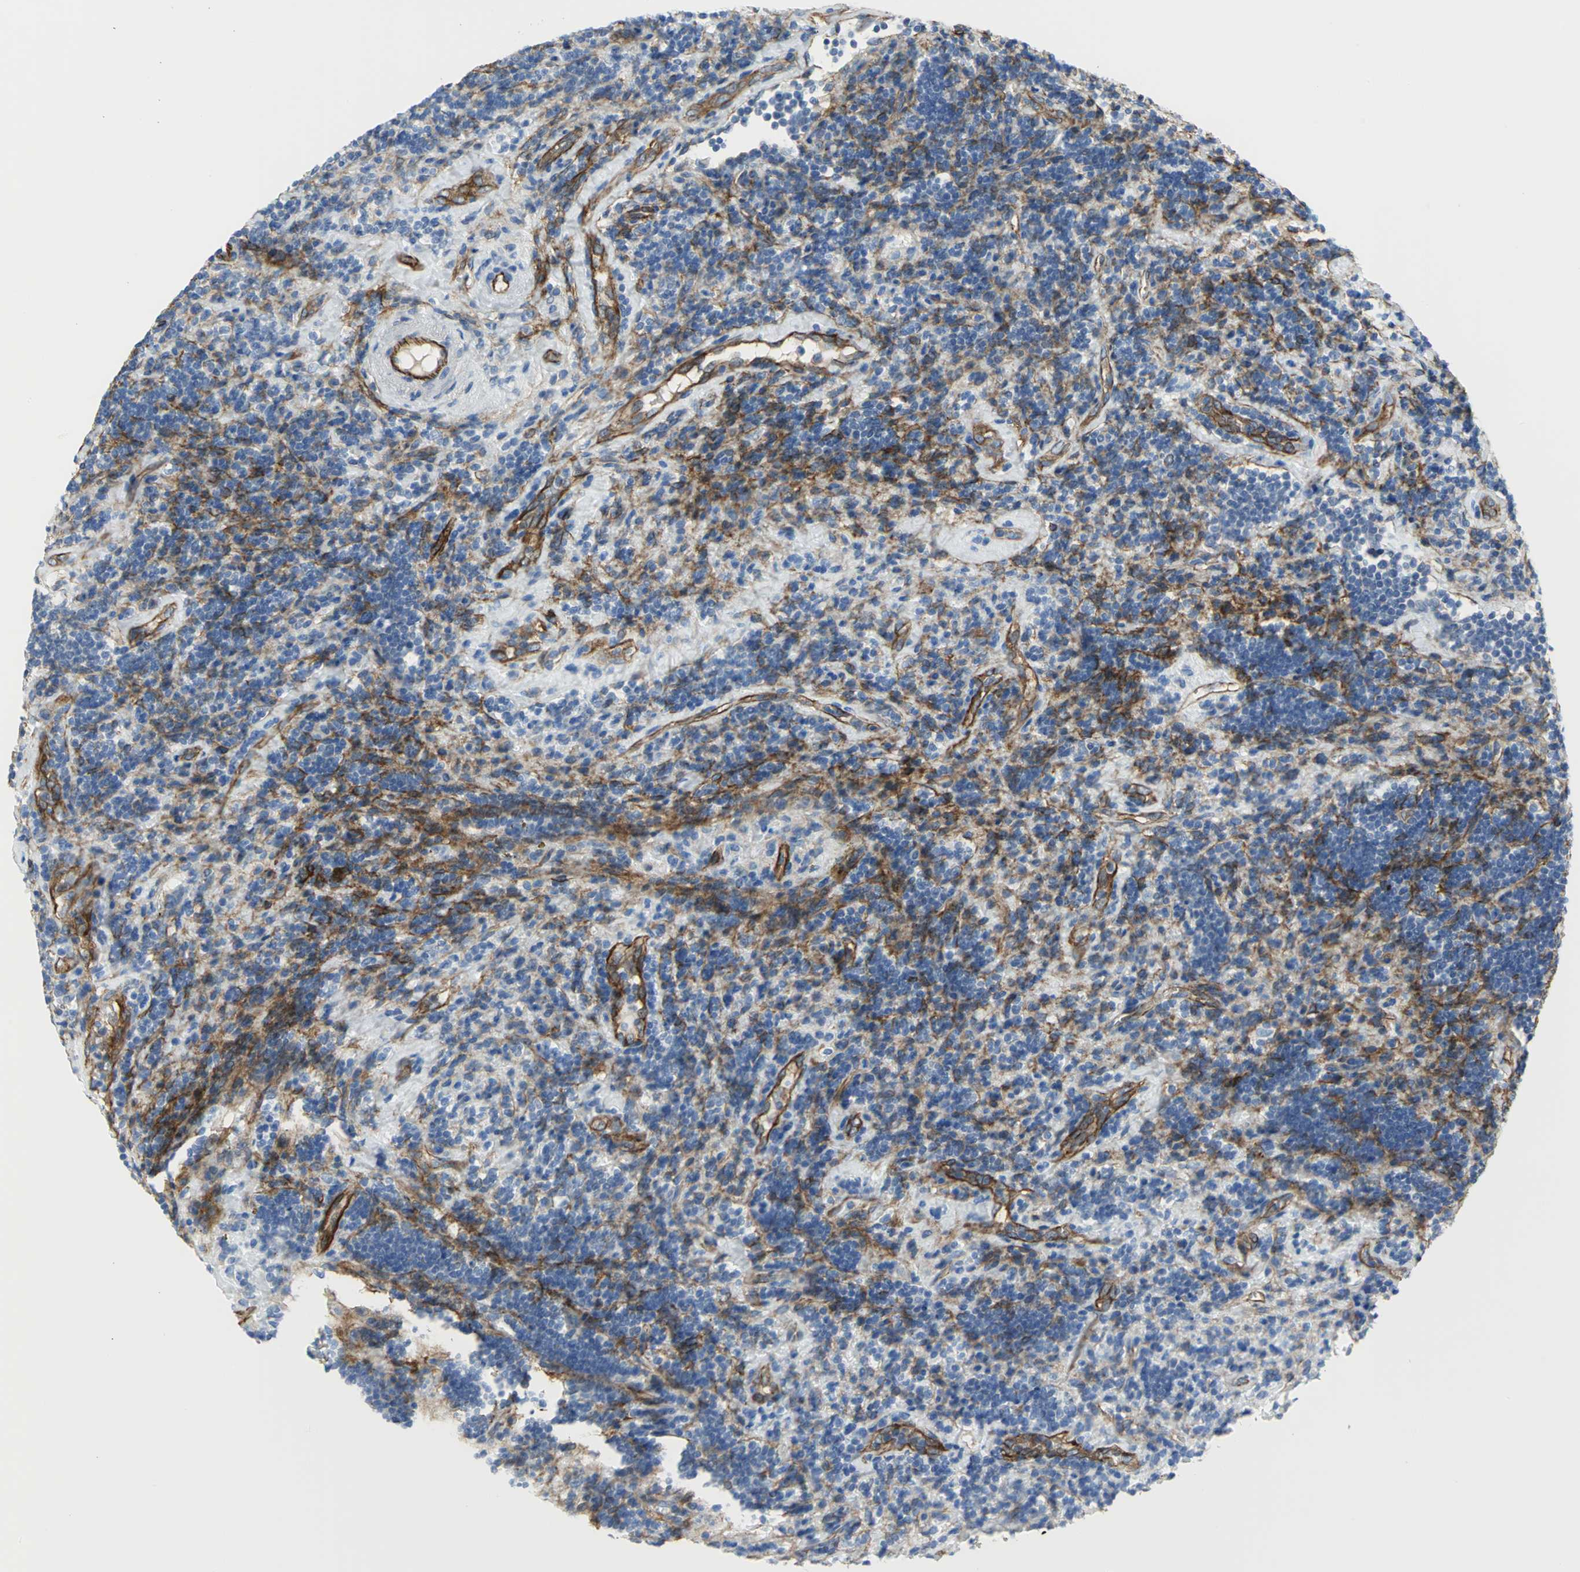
{"staining": {"intensity": "negative", "quantity": "none", "location": "none"}, "tissue": "lymphoma", "cell_type": "Tumor cells", "image_type": "cancer", "snomed": [{"axis": "morphology", "description": "Malignant lymphoma, non-Hodgkin's type, Low grade"}, {"axis": "topography", "description": "Lymph node"}], "caption": "Malignant lymphoma, non-Hodgkin's type (low-grade) was stained to show a protein in brown. There is no significant positivity in tumor cells.", "gene": "FLNB", "patient": {"sex": "male", "age": 70}}